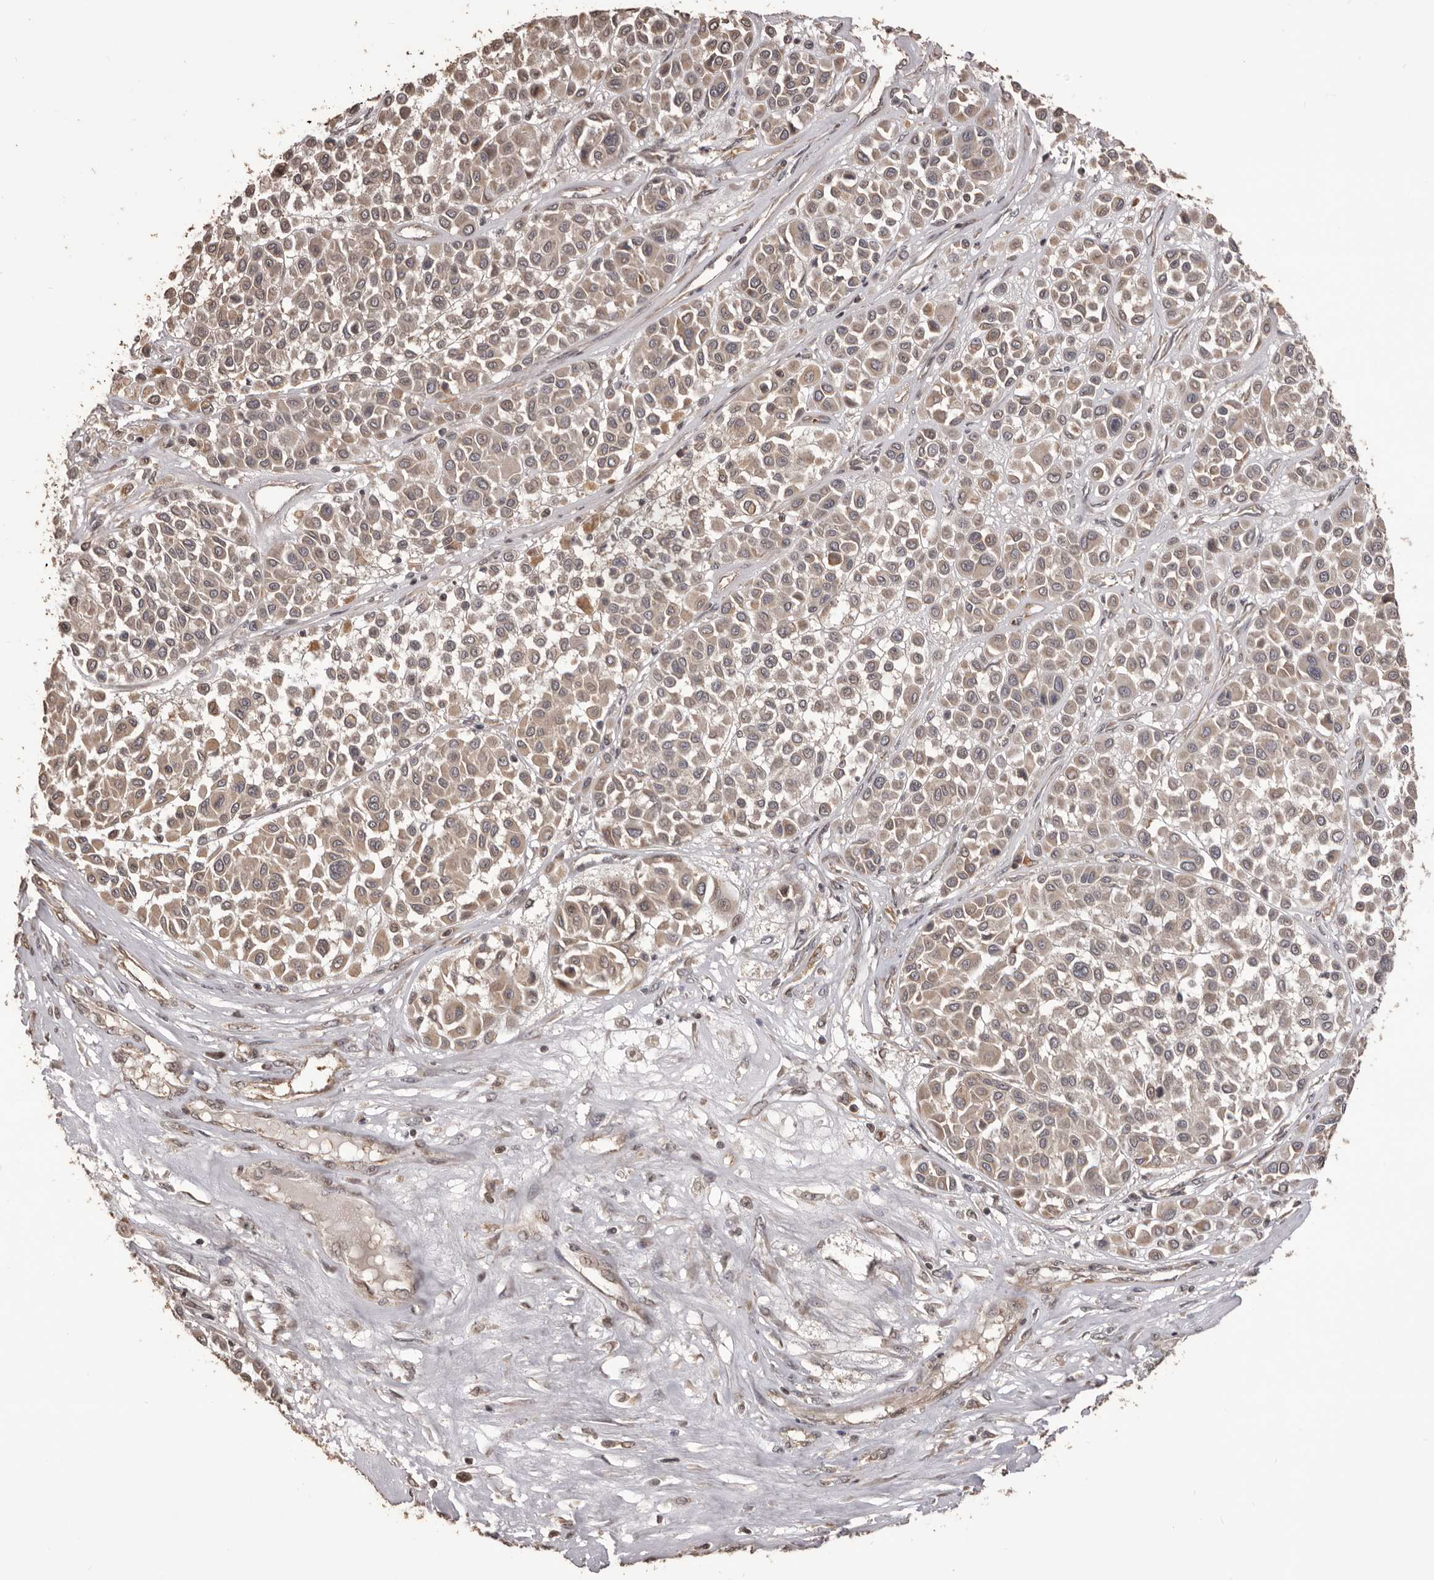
{"staining": {"intensity": "weak", "quantity": ">75%", "location": "cytoplasmic/membranous"}, "tissue": "melanoma", "cell_type": "Tumor cells", "image_type": "cancer", "snomed": [{"axis": "morphology", "description": "Malignant melanoma, Metastatic site"}, {"axis": "topography", "description": "Soft tissue"}], "caption": "Immunohistochemical staining of human malignant melanoma (metastatic site) reveals low levels of weak cytoplasmic/membranous protein positivity in approximately >75% of tumor cells.", "gene": "QRSL1", "patient": {"sex": "male", "age": 41}}